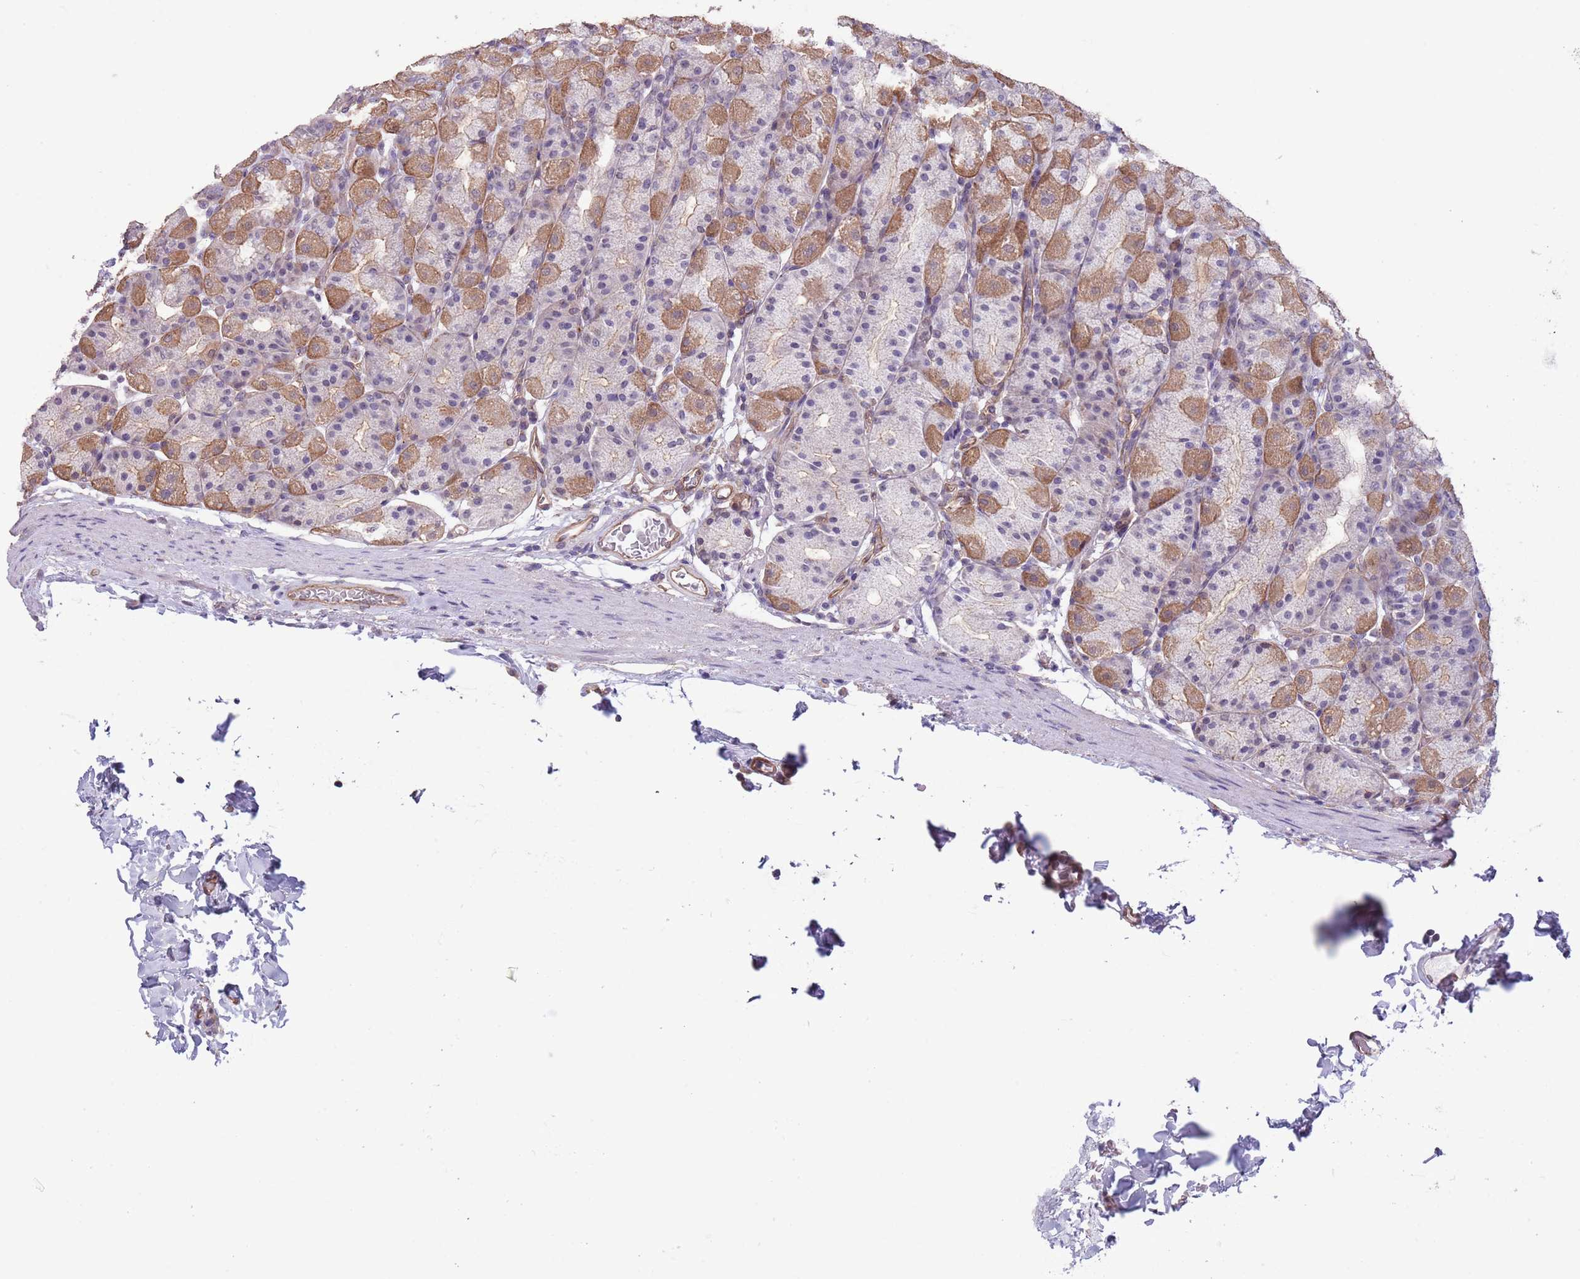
{"staining": {"intensity": "moderate", "quantity": "<25%", "location": "cytoplasmic/membranous"}, "tissue": "stomach", "cell_type": "Glandular cells", "image_type": "normal", "snomed": [{"axis": "morphology", "description": "Normal tissue, NOS"}, {"axis": "topography", "description": "Stomach, upper"}], "caption": "Glandular cells demonstrate low levels of moderate cytoplasmic/membranous expression in about <25% of cells in unremarkable stomach. The staining was performed using DAB to visualize the protein expression in brown, while the nuclei were stained in blue with hematoxylin (Magnification: 20x).", "gene": "CREBZF", "patient": {"sex": "male", "age": 68}}